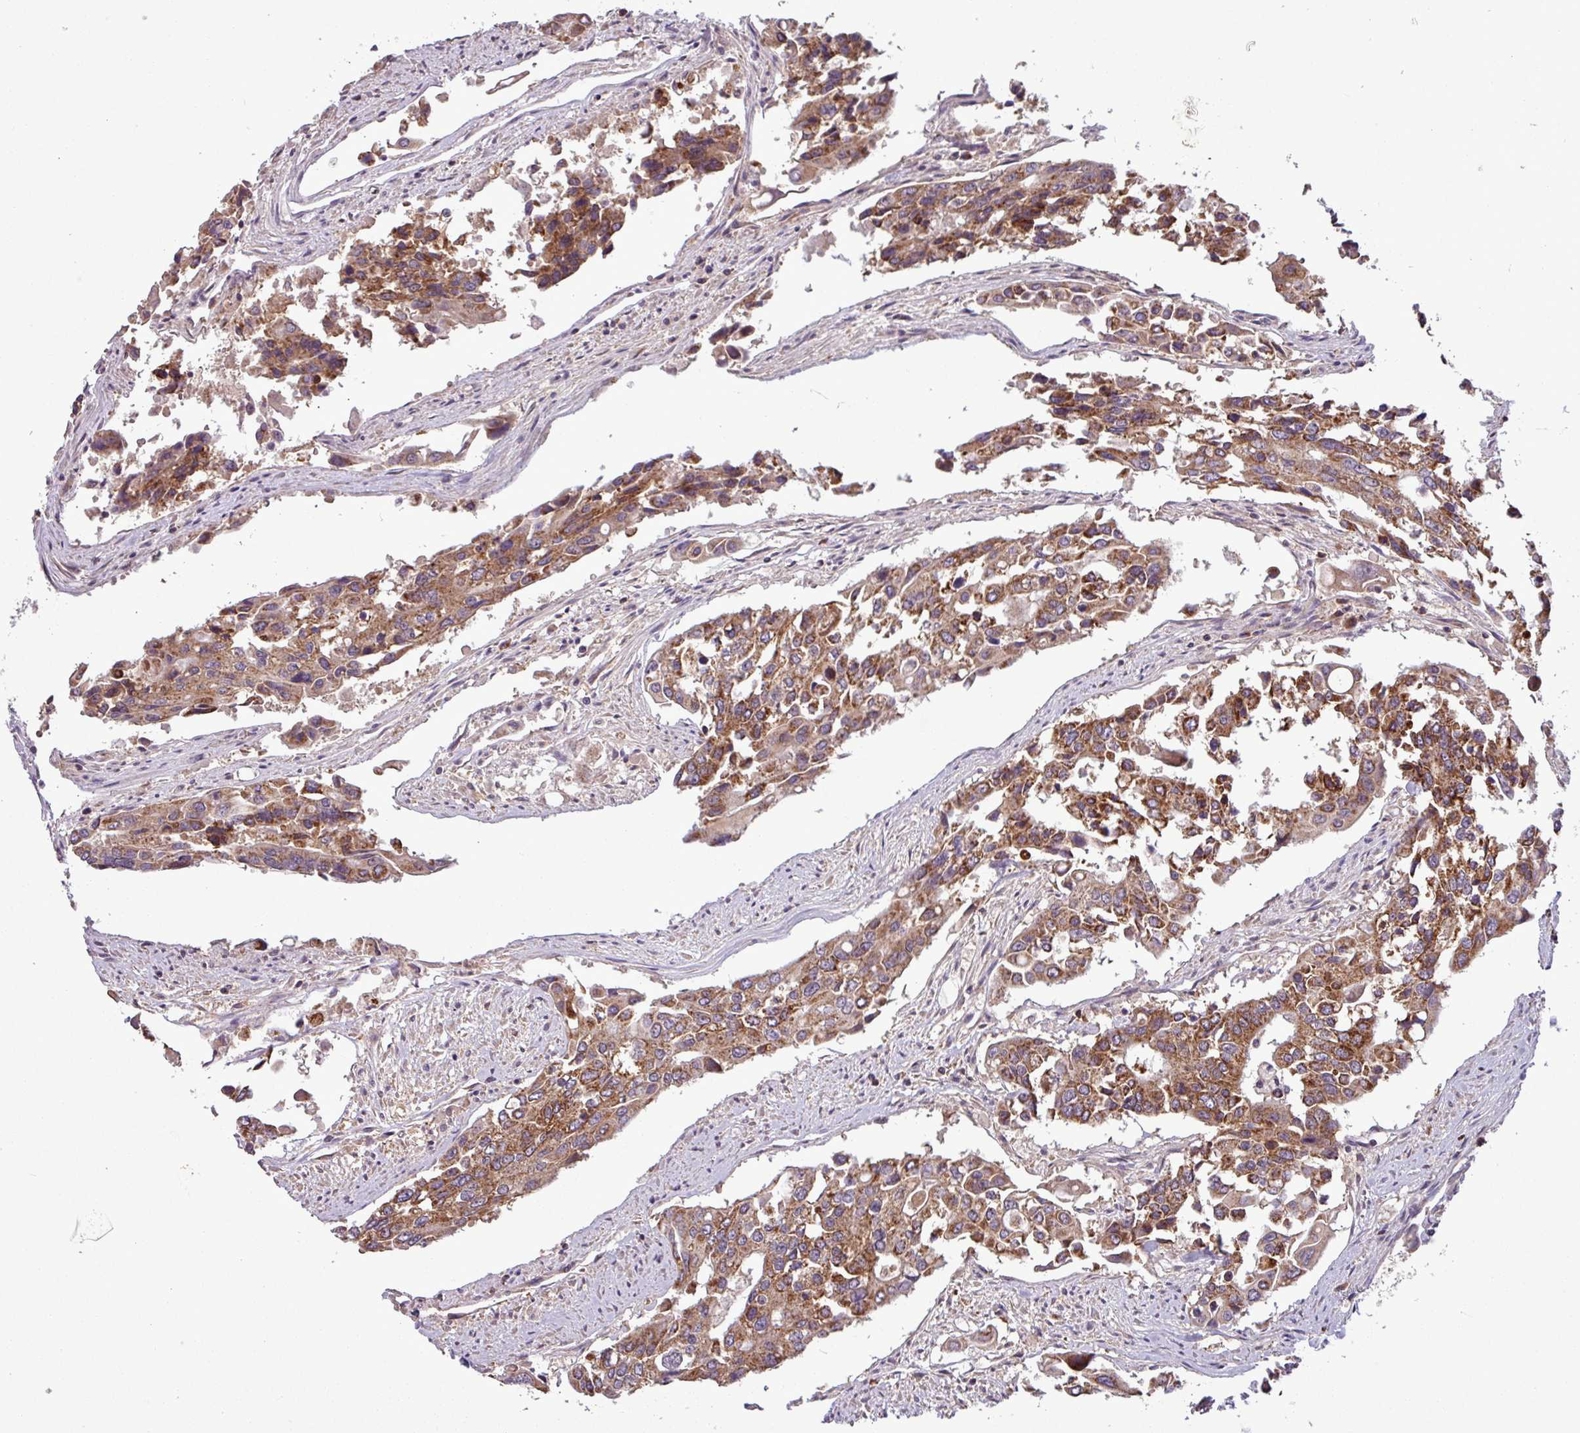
{"staining": {"intensity": "strong", "quantity": ">75%", "location": "cytoplasmic/membranous"}, "tissue": "colorectal cancer", "cell_type": "Tumor cells", "image_type": "cancer", "snomed": [{"axis": "morphology", "description": "Adenocarcinoma, NOS"}, {"axis": "topography", "description": "Colon"}], "caption": "A high amount of strong cytoplasmic/membranous expression is appreciated in approximately >75% of tumor cells in colorectal adenocarcinoma tissue.", "gene": "MCTP2", "patient": {"sex": "male", "age": 77}}